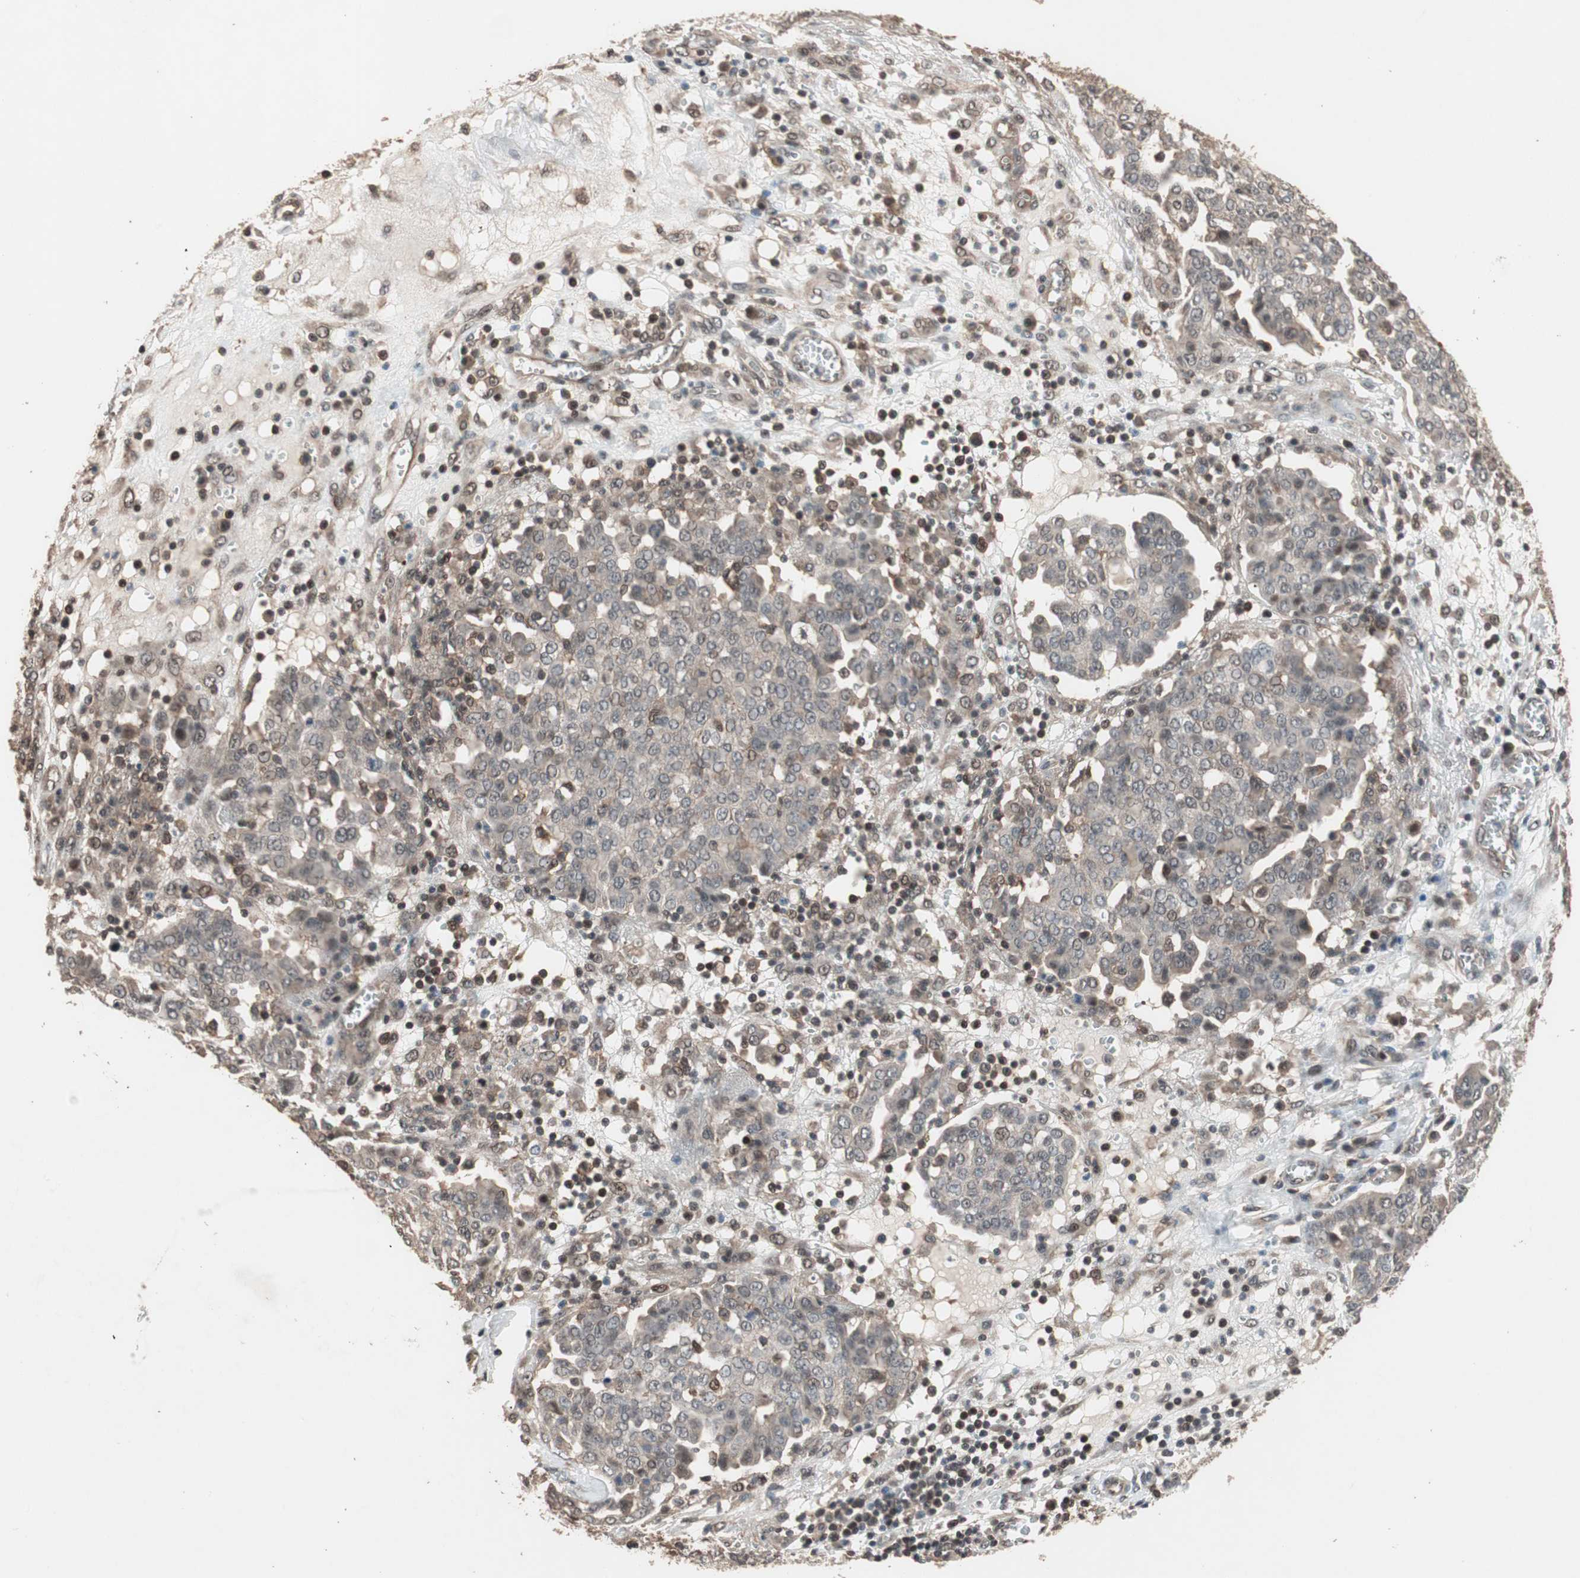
{"staining": {"intensity": "weak", "quantity": ">75%", "location": "cytoplasmic/membranous"}, "tissue": "ovarian cancer", "cell_type": "Tumor cells", "image_type": "cancer", "snomed": [{"axis": "morphology", "description": "Cystadenocarcinoma, serous, NOS"}, {"axis": "topography", "description": "Soft tissue"}, {"axis": "topography", "description": "Ovary"}], "caption": "Protein expression analysis of human ovarian serous cystadenocarcinoma reveals weak cytoplasmic/membranous positivity in about >75% of tumor cells.", "gene": "GART", "patient": {"sex": "female", "age": 57}}